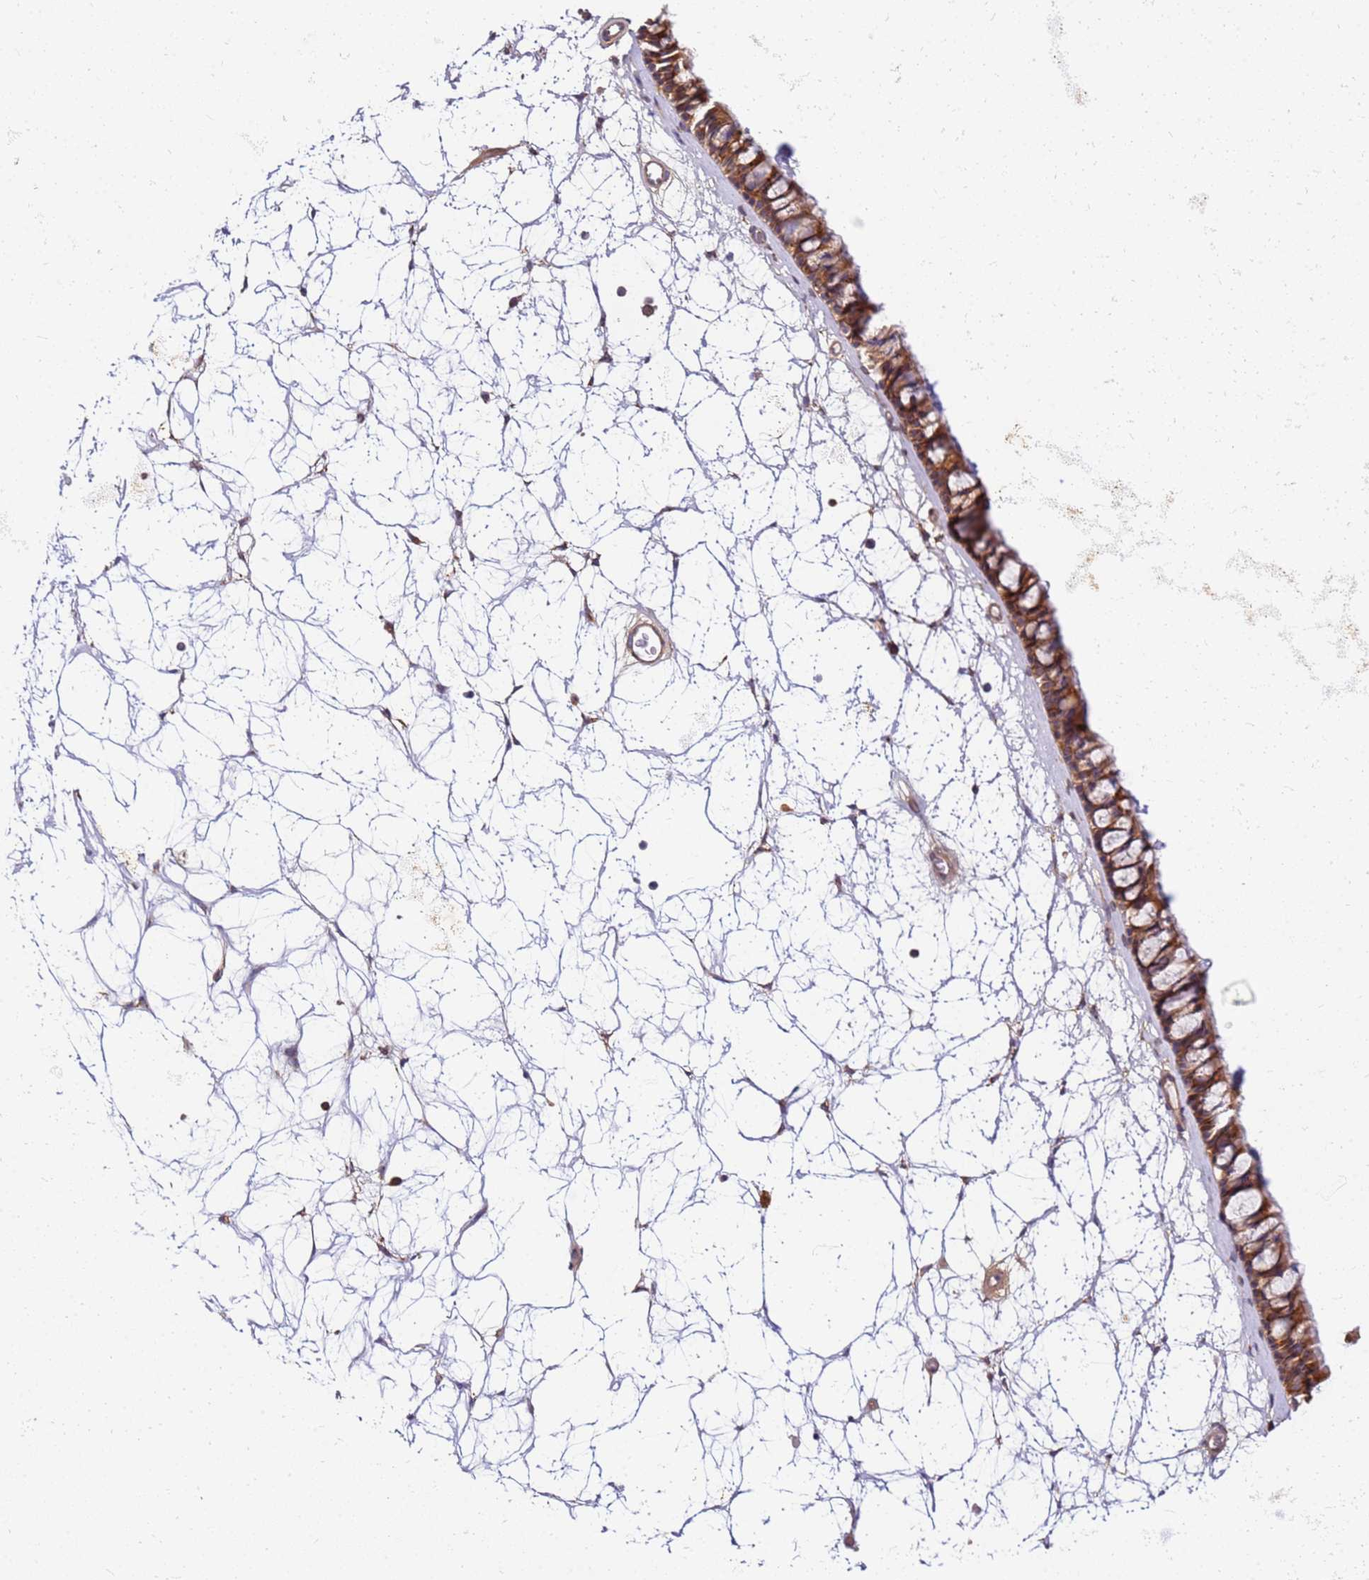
{"staining": {"intensity": "moderate", "quantity": ">75%", "location": "cytoplasmic/membranous"}, "tissue": "nasopharynx", "cell_type": "Respiratory epithelial cells", "image_type": "normal", "snomed": [{"axis": "morphology", "description": "Normal tissue, NOS"}, {"axis": "topography", "description": "Nasopharynx"}], "caption": "Immunohistochemistry (IHC) (DAB (3,3'-diaminobenzidine)) staining of normal human nasopharynx exhibits moderate cytoplasmic/membranous protein expression in about >75% of respiratory epithelial cells. (brown staining indicates protein expression, while blue staining denotes nuclei).", "gene": "PIH1D1", "patient": {"sex": "male", "age": 64}}